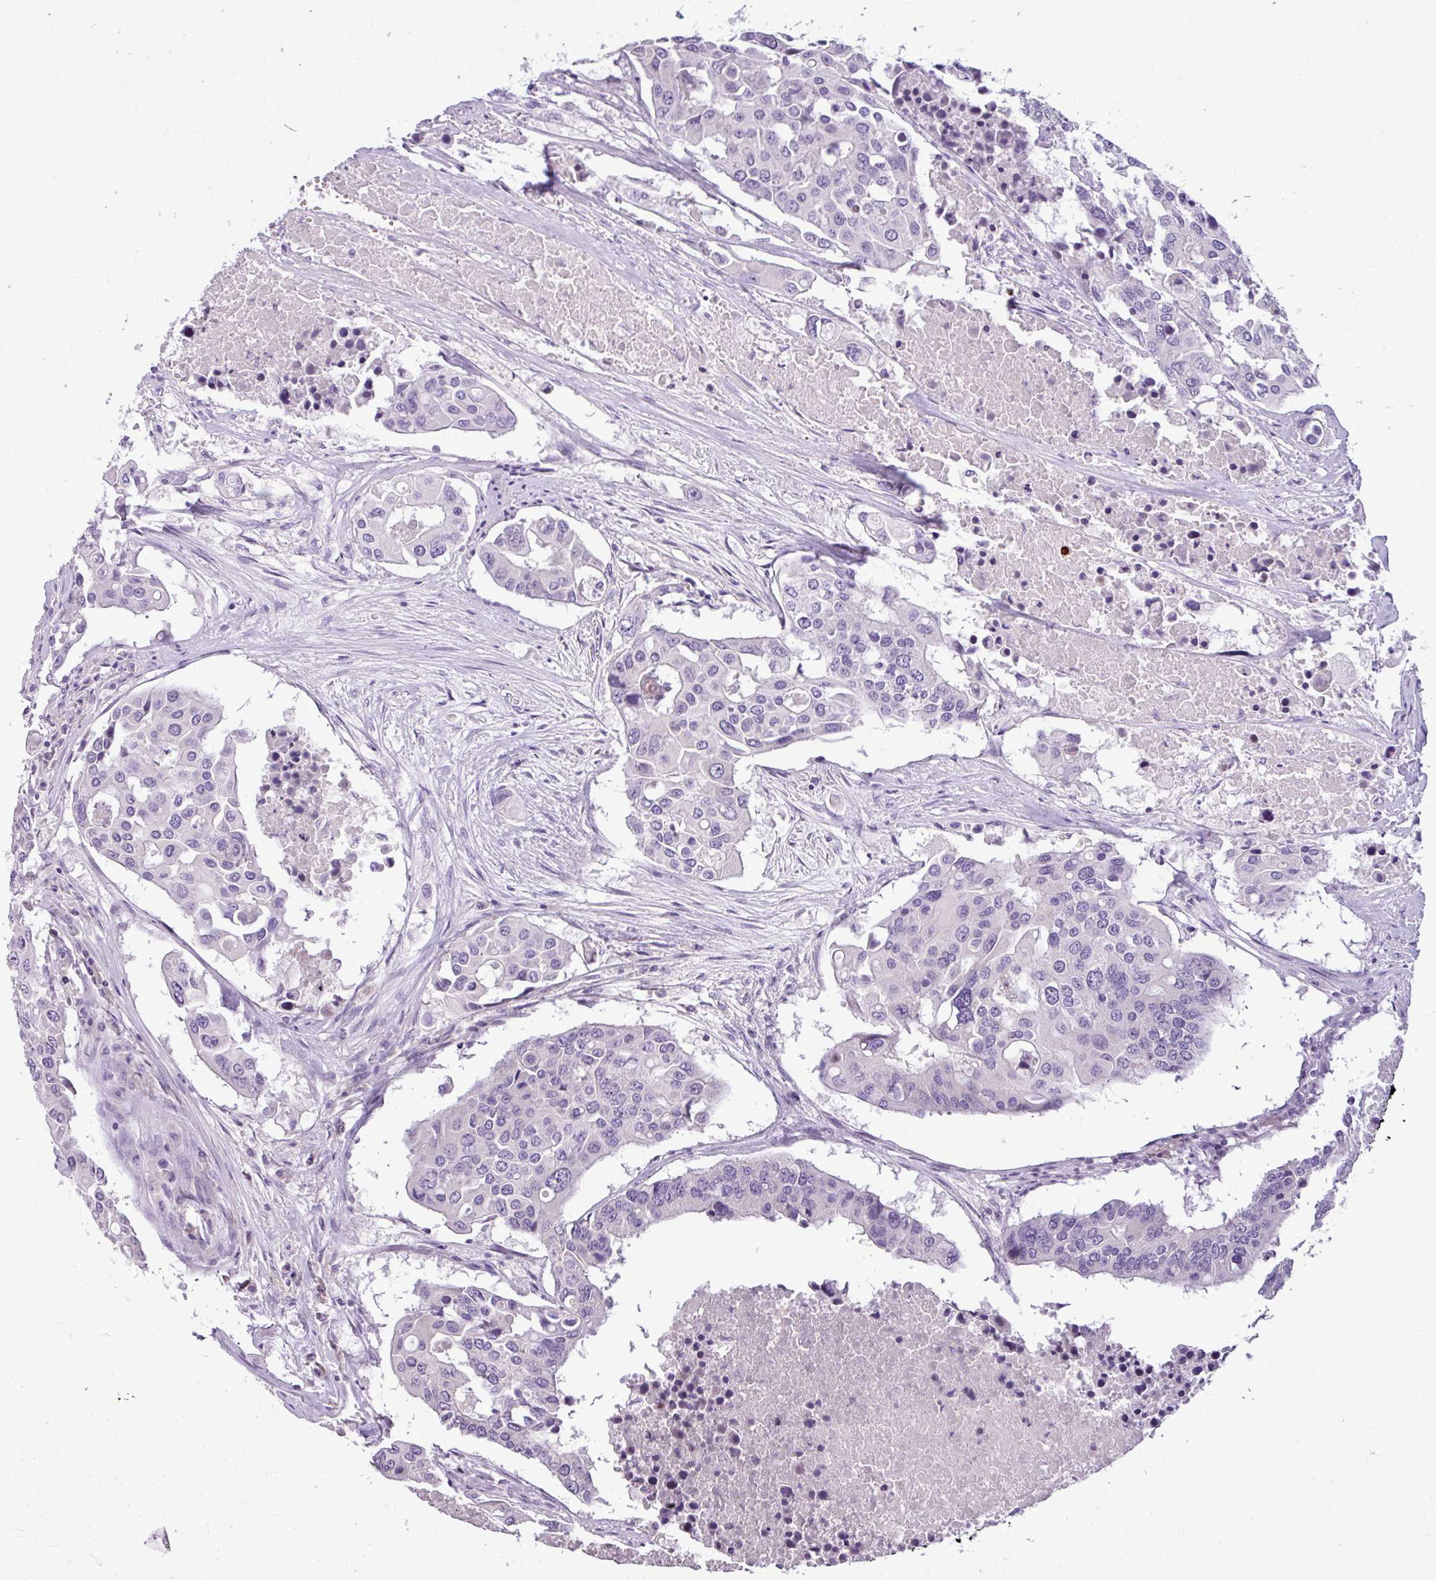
{"staining": {"intensity": "negative", "quantity": "none", "location": "none"}, "tissue": "colorectal cancer", "cell_type": "Tumor cells", "image_type": "cancer", "snomed": [{"axis": "morphology", "description": "Adenocarcinoma, NOS"}, {"axis": "topography", "description": "Colon"}], "caption": "The photomicrograph demonstrates no significant staining in tumor cells of colorectal adenocarcinoma. (DAB (3,3'-diaminobenzidine) IHC visualized using brightfield microscopy, high magnification).", "gene": "IL17A", "patient": {"sex": "male", "age": 77}}